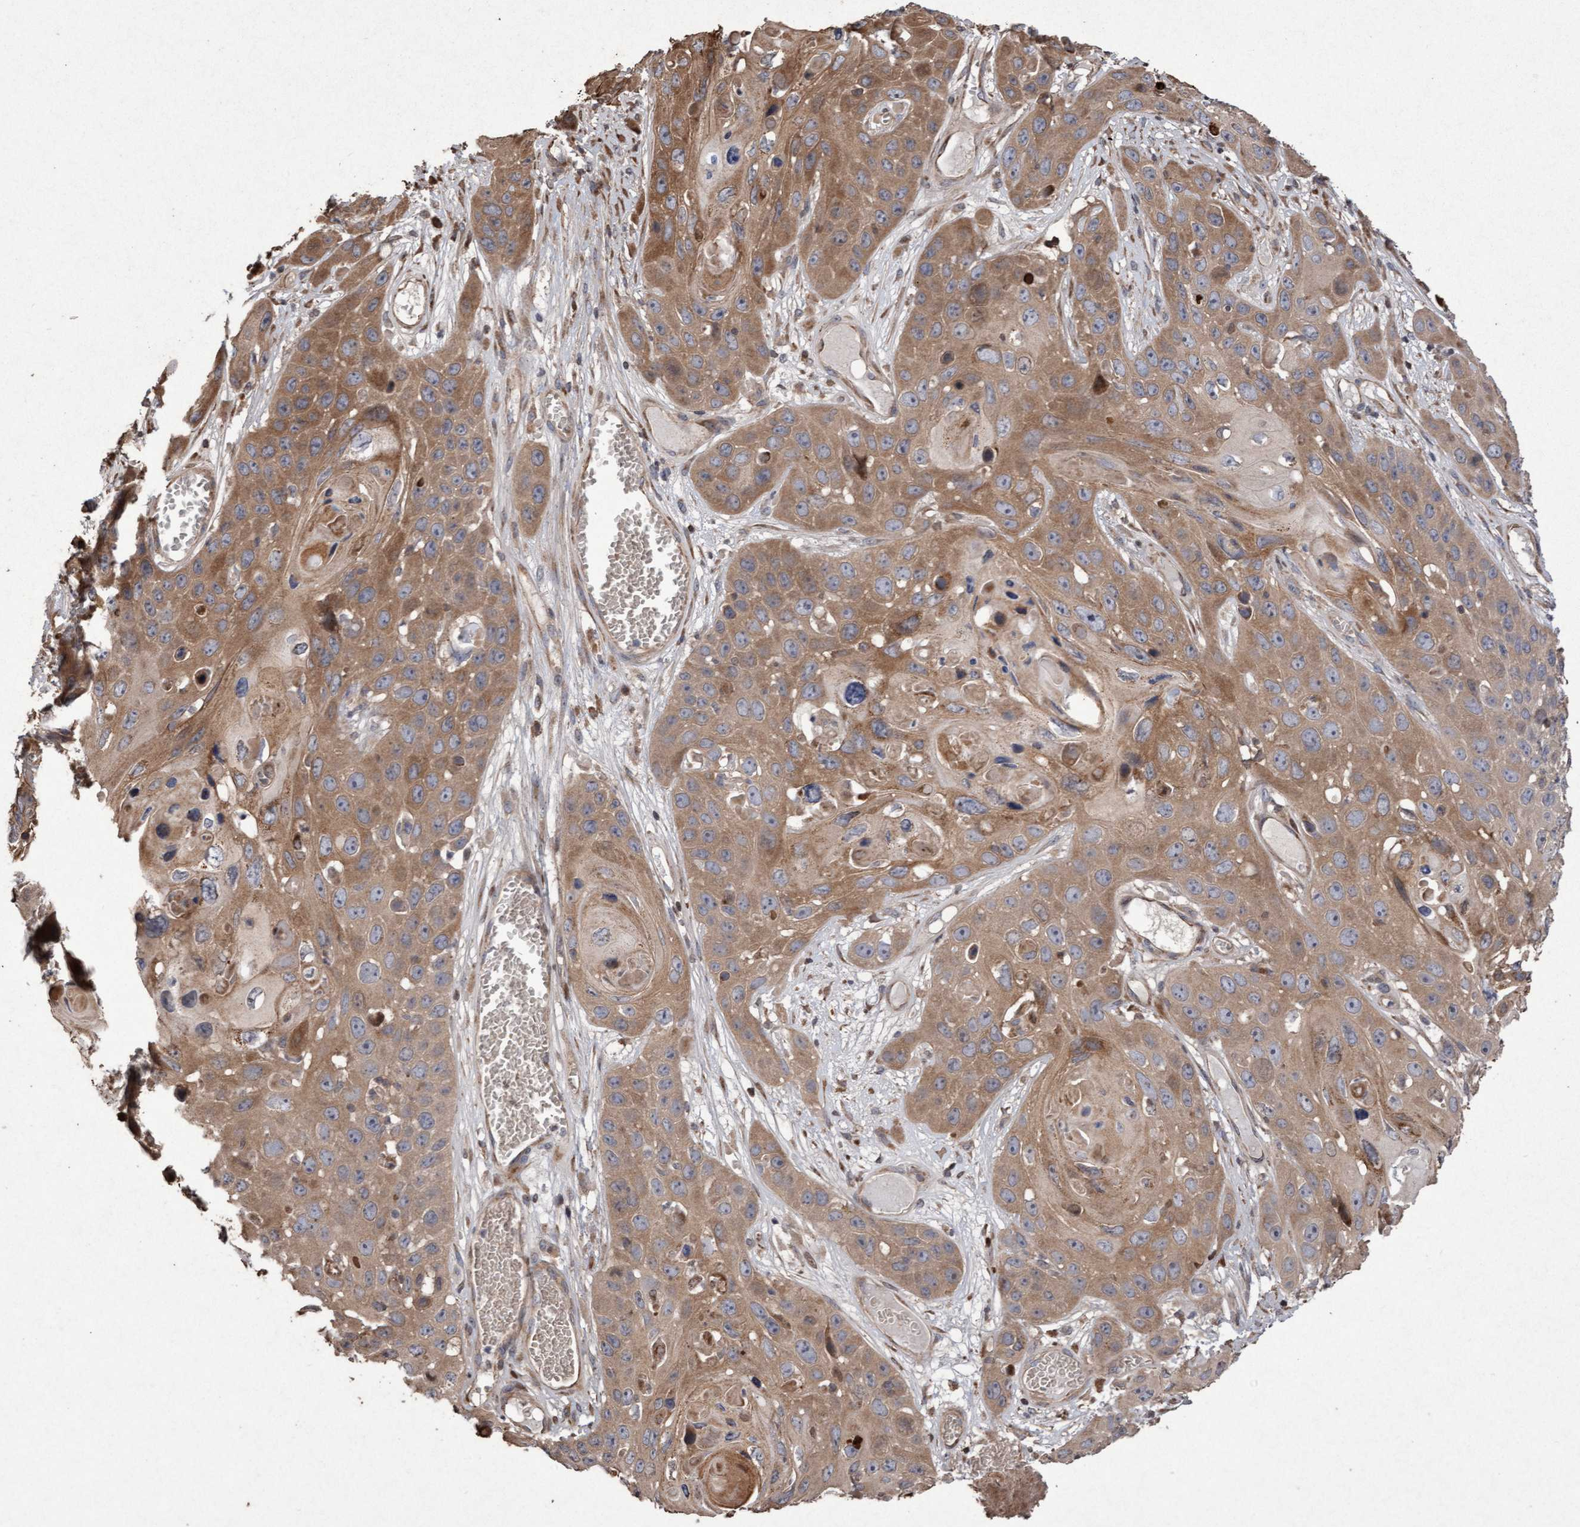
{"staining": {"intensity": "moderate", "quantity": ">75%", "location": "cytoplasmic/membranous"}, "tissue": "skin cancer", "cell_type": "Tumor cells", "image_type": "cancer", "snomed": [{"axis": "morphology", "description": "Squamous cell carcinoma, NOS"}, {"axis": "topography", "description": "Skin"}], "caption": "High-power microscopy captured an immunohistochemistry image of squamous cell carcinoma (skin), revealing moderate cytoplasmic/membranous positivity in about >75% of tumor cells.", "gene": "OSBP2", "patient": {"sex": "male", "age": 55}}